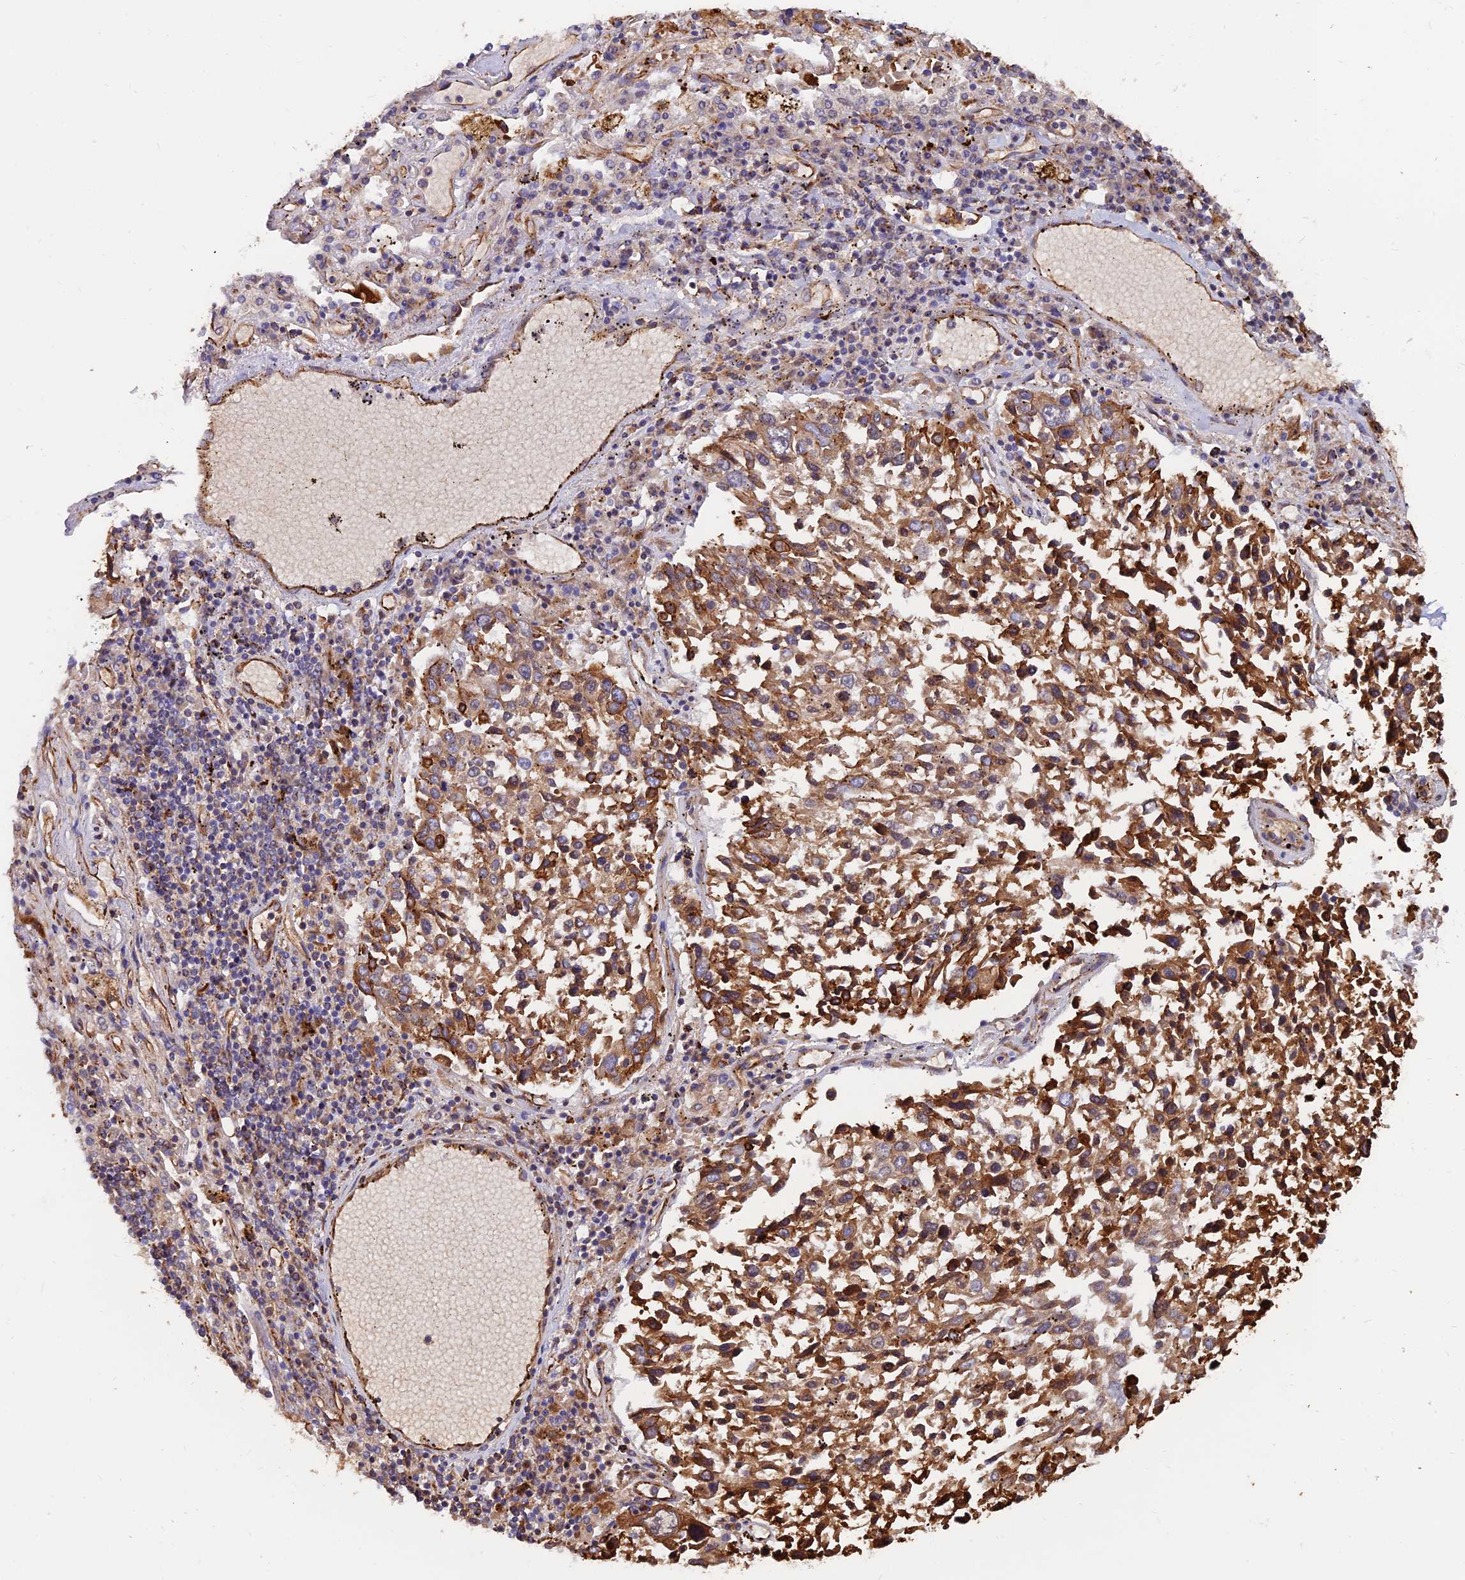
{"staining": {"intensity": "strong", "quantity": "25%-75%", "location": "cytoplasmic/membranous"}, "tissue": "lung cancer", "cell_type": "Tumor cells", "image_type": "cancer", "snomed": [{"axis": "morphology", "description": "Squamous cell carcinoma, NOS"}, {"axis": "topography", "description": "Lung"}], "caption": "Lung squamous cell carcinoma stained with DAB (3,3'-diaminobenzidine) IHC displays high levels of strong cytoplasmic/membranous positivity in approximately 25%-75% of tumor cells.", "gene": "CDK18", "patient": {"sex": "male", "age": 65}}